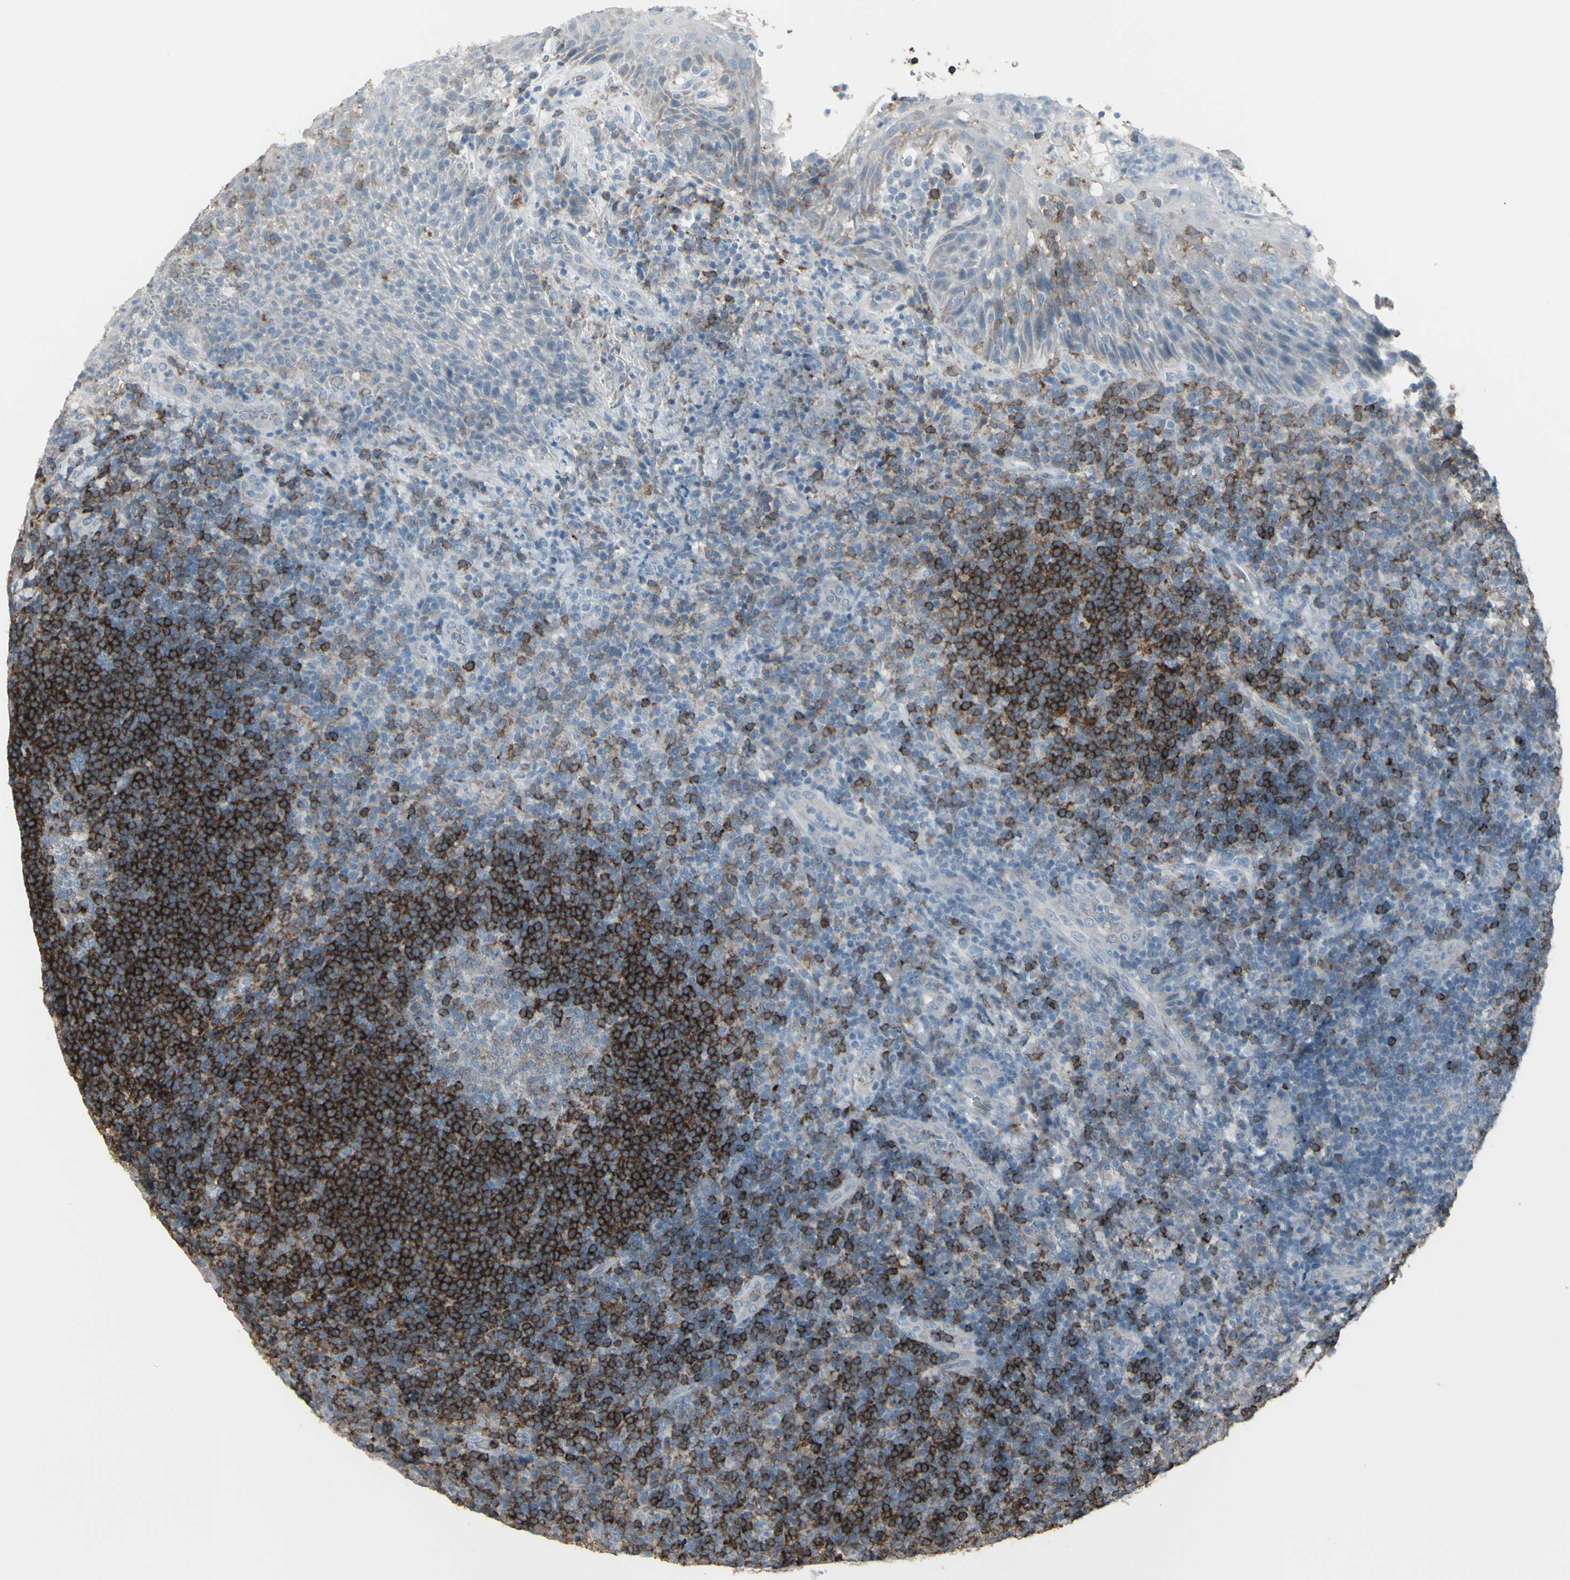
{"staining": {"intensity": "strong", "quantity": "25%-75%", "location": "cytoplasmic/membranous"}, "tissue": "lymphoma", "cell_type": "Tumor cells", "image_type": "cancer", "snomed": [{"axis": "morphology", "description": "Malignant lymphoma, non-Hodgkin's type, High grade"}, {"axis": "topography", "description": "Tonsil"}], "caption": "Strong cytoplasmic/membranous protein staining is seen in approximately 25%-75% of tumor cells in lymphoma. (DAB (3,3'-diaminobenzidine) IHC, brown staining for protein, blue staining for nuclei).", "gene": "CD79B", "patient": {"sex": "female", "age": 36}}